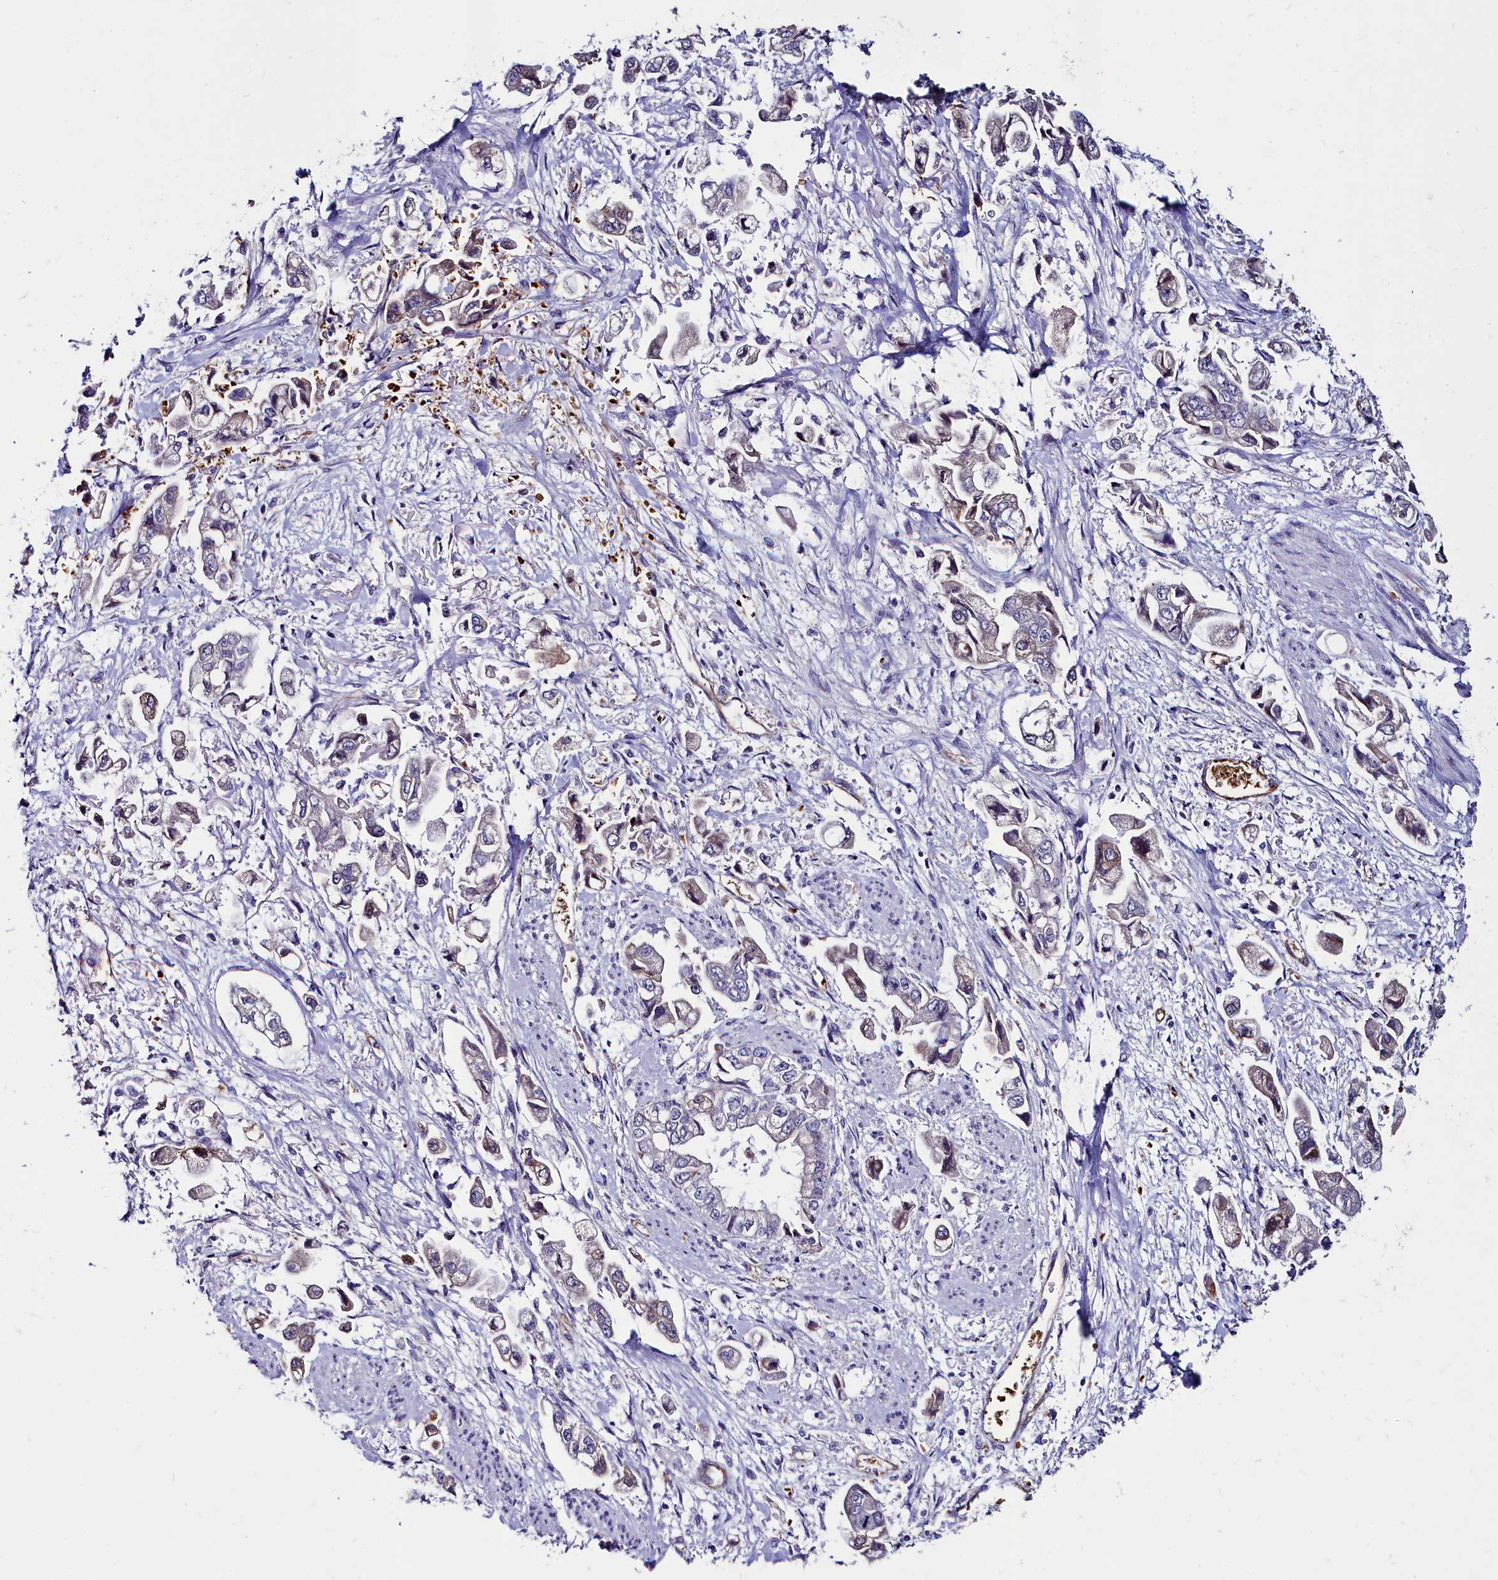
{"staining": {"intensity": "negative", "quantity": "none", "location": "none"}, "tissue": "stomach cancer", "cell_type": "Tumor cells", "image_type": "cancer", "snomed": [{"axis": "morphology", "description": "Adenocarcinoma, NOS"}, {"axis": "topography", "description": "Stomach"}], "caption": "DAB immunohistochemical staining of human stomach adenocarcinoma exhibits no significant positivity in tumor cells. (DAB IHC visualized using brightfield microscopy, high magnification).", "gene": "CYP4F11", "patient": {"sex": "male", "age": 62}}